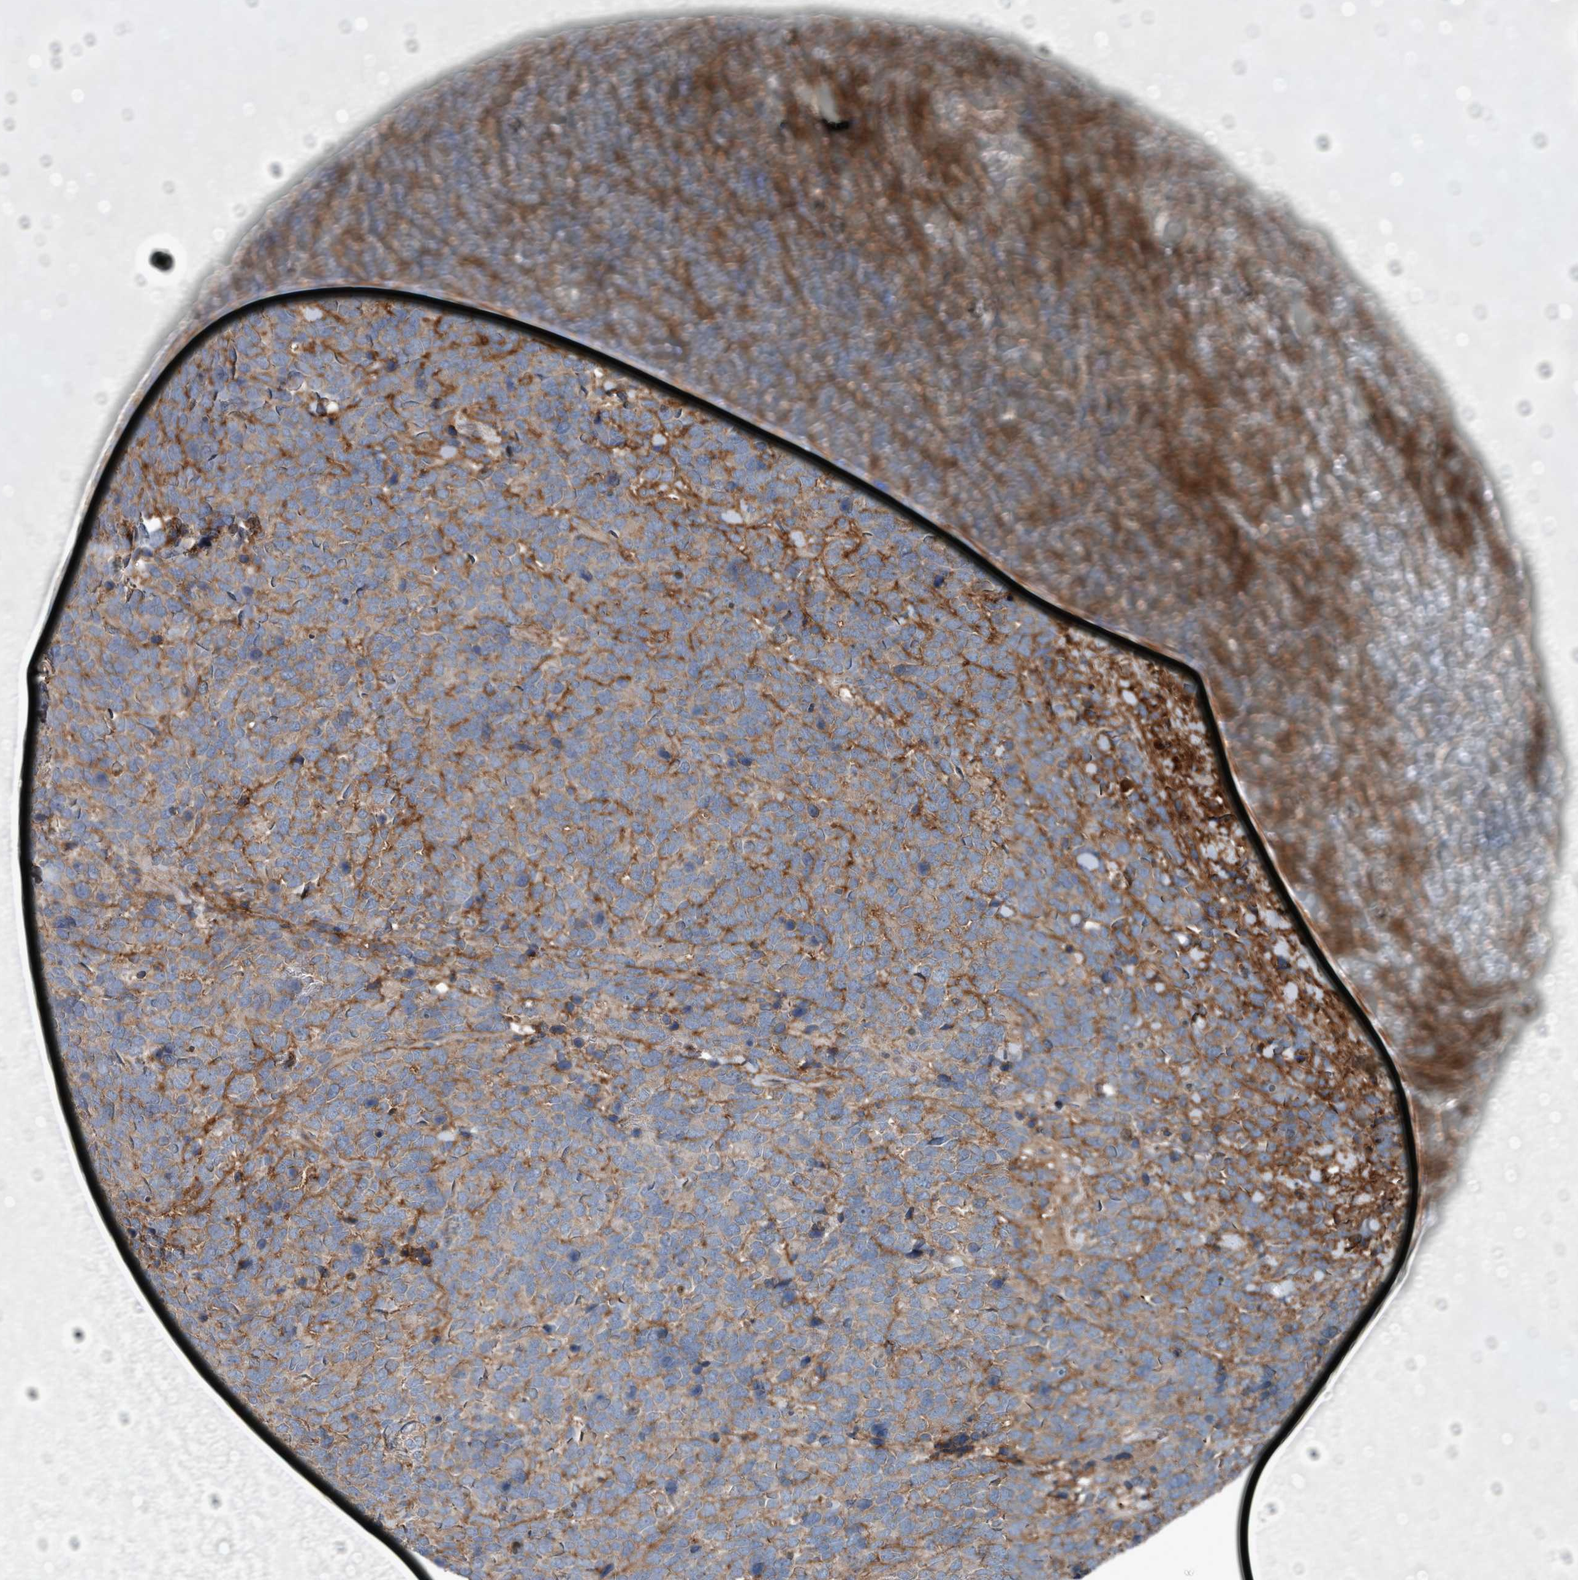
{"staining": {"intensity": "moderate", "quantity": ">75%", "location": "cytoplasmic/membranous"}, "tissue": "urothelial cancer", "cell_type": "Tumor cells", "image_type": "cancer", "snomed": [{"axis": "morphology", "description": "Urothelial carcinoma, High grade"}, {"axis": "topography", "description": "Urinary bladder"}], "caption": "Protein expression analysis of human urothelial carcinoma (high-grade) reveals moderate cytoplasmic/membranous staining in approximately >75% of tumor cells.", "gene": "EXOC8", "patient": {"sex": "female", "age": 82}}